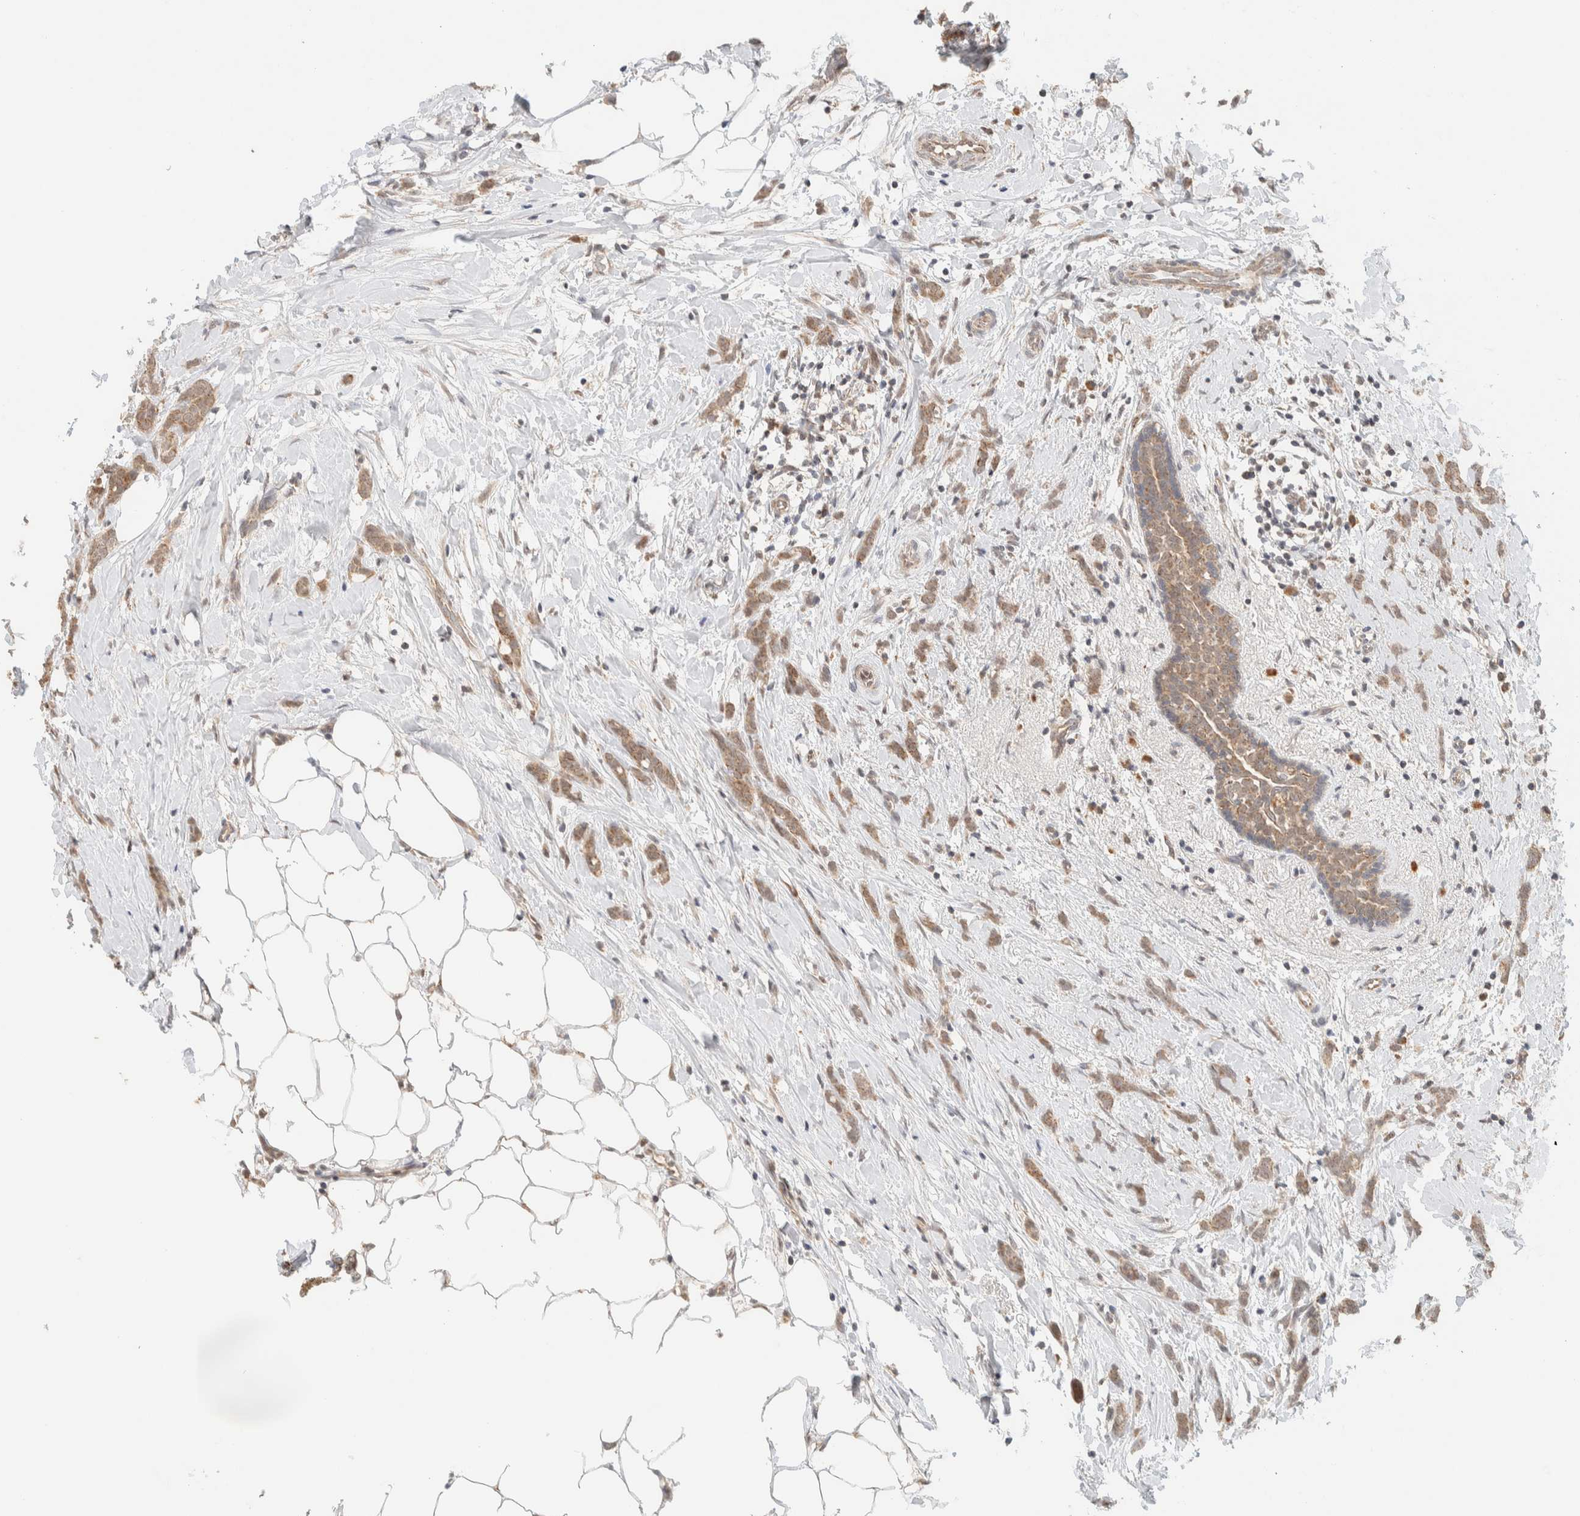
{"staining": {"intensity": "moderate", "quantity": ">75%", "location": "cytoplasmic/membranous"}, "tissue": "breast cancer", "cell_type": "Tumor cells", "image_type": "cancer", "snomed": [{"axis": "morphology", "description": "Lobular carcinoma, in situ"}, {"axis": "morphology", "description": "Lobular carcinoma"}, {"axis": "topography", "description": "Breast"}], "caption": "Immunohistochemistry (IHC) micrograph of breast cancer stained for a protein (brown), which exhibits medium levels of moderate cytoplasmic/membranous staining in approximately >75% of tumor cells.", "gene": "MRPL41", "patient": {"sex": "female", "age": 41}}